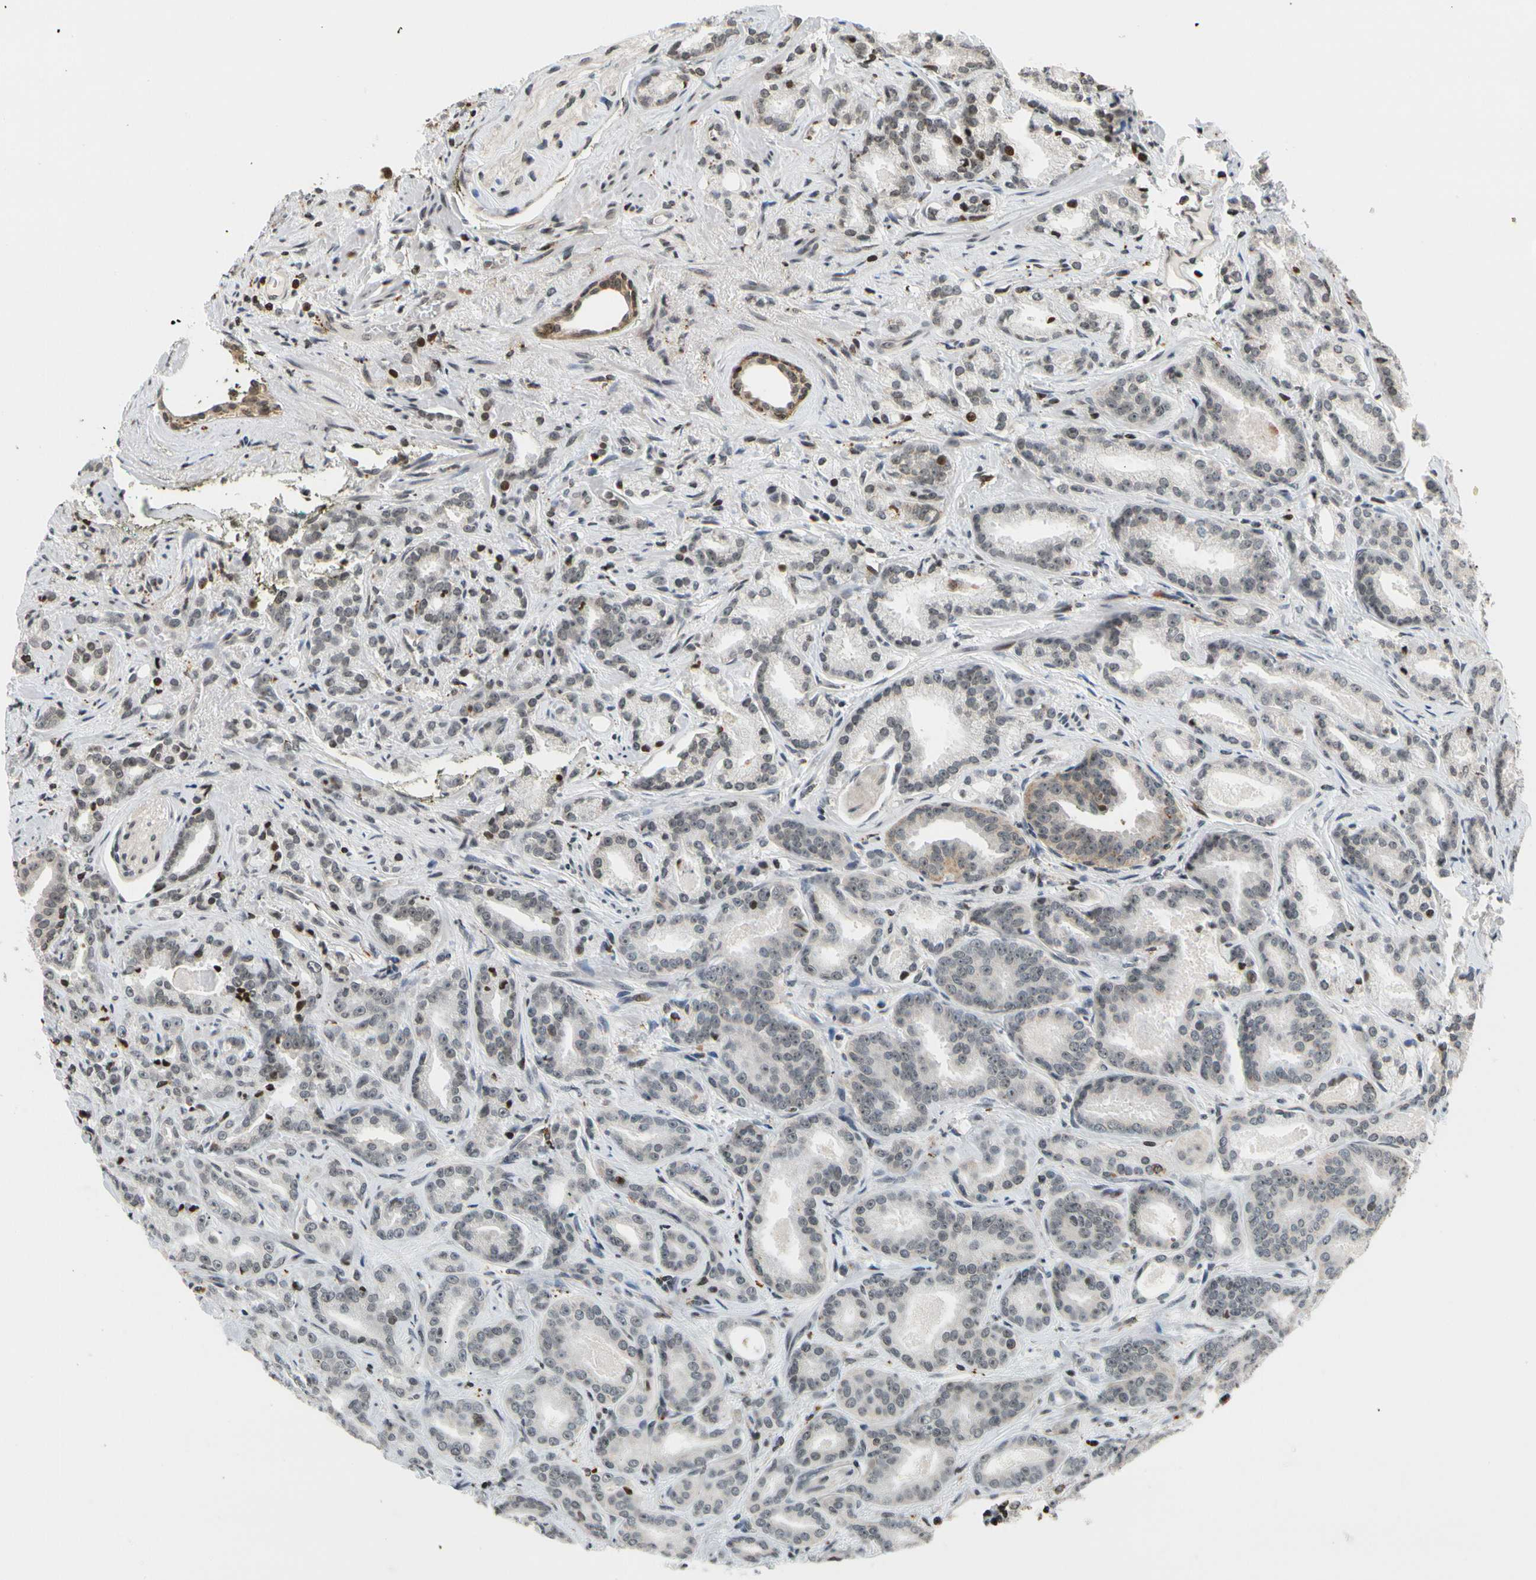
{"staining": {"intensity": "weak", "quantity": "<25%", "location": "nuclear"}, "tissue": "prostate cancer", "cell_type": "Tumor cells", "image_type": "cancer", "snomed": [{"axis": "morphology", "description": "Adenocarcinoma, Low grade"}, {"axis": "topography", "description": "Prostate"}], "caption": "A histopathology image of human adenocarcinoma (low-grade) (prostate) is negative for staining in tumor cells.", "gene": "CDK7", "patient": {"sex": "male", "age": 63}}